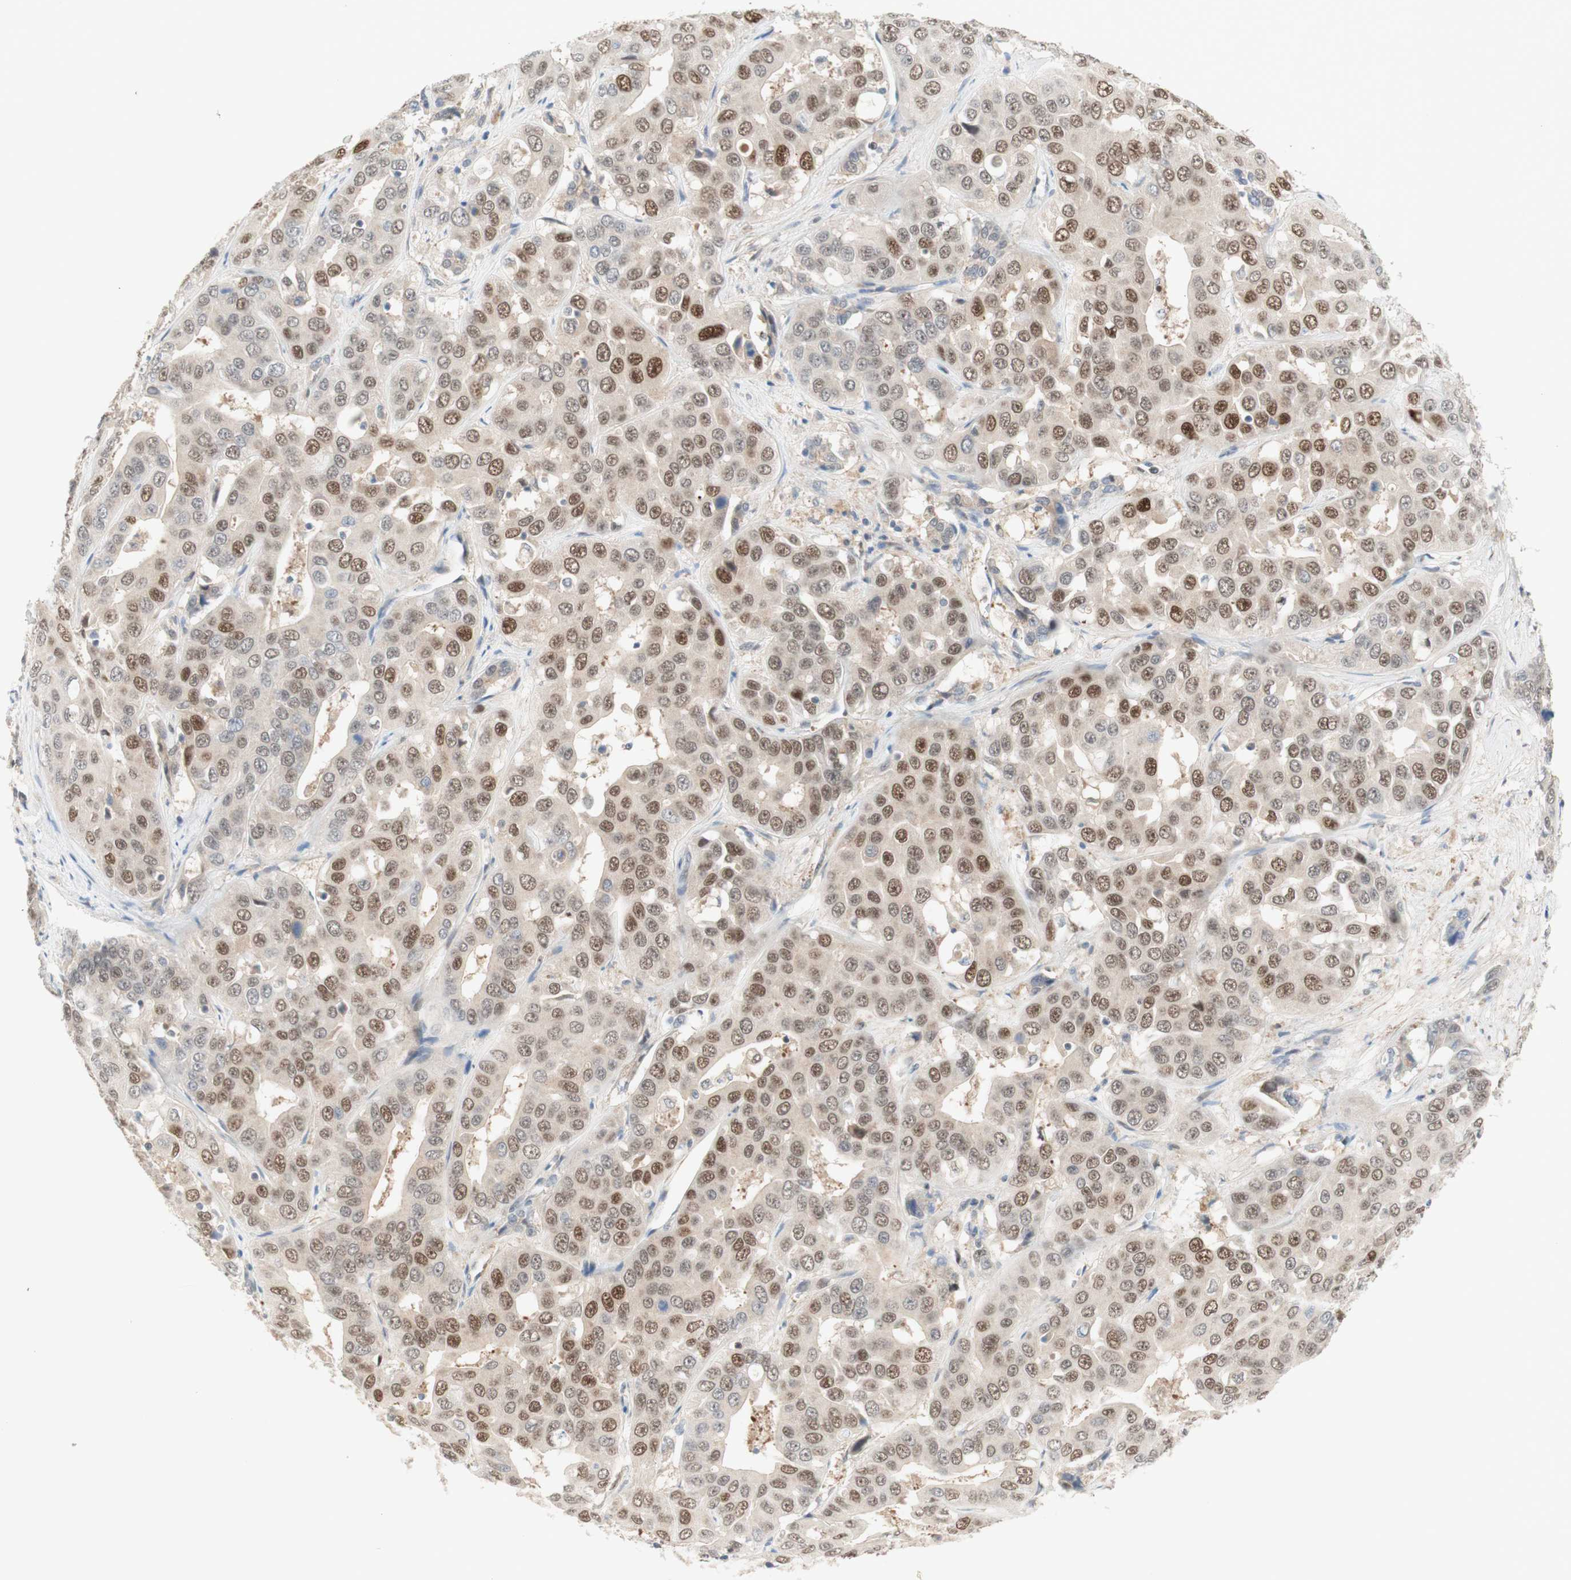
{"staining": {"intensity": "moderate", "quantity": ">75%", "location": "nuclear"}, "tissue": "liver cancer", "cell_type": "Tumor cells", "image_type": "cancer", "snomed": [{"axis": "morphology", "description": "Cholangiocarcinoma"}, {"axis": "topography", "description": "Liver"}], "caption": "DAB (3,3'-diaminobenzidine) immunohistochemical staining of liver cholangiocarcinoma shows moderate nuclear protein positivity in approximately >75% of tumor cells.", "gene": "RFNG", "patient": {"sex": "female", "age": 52}}